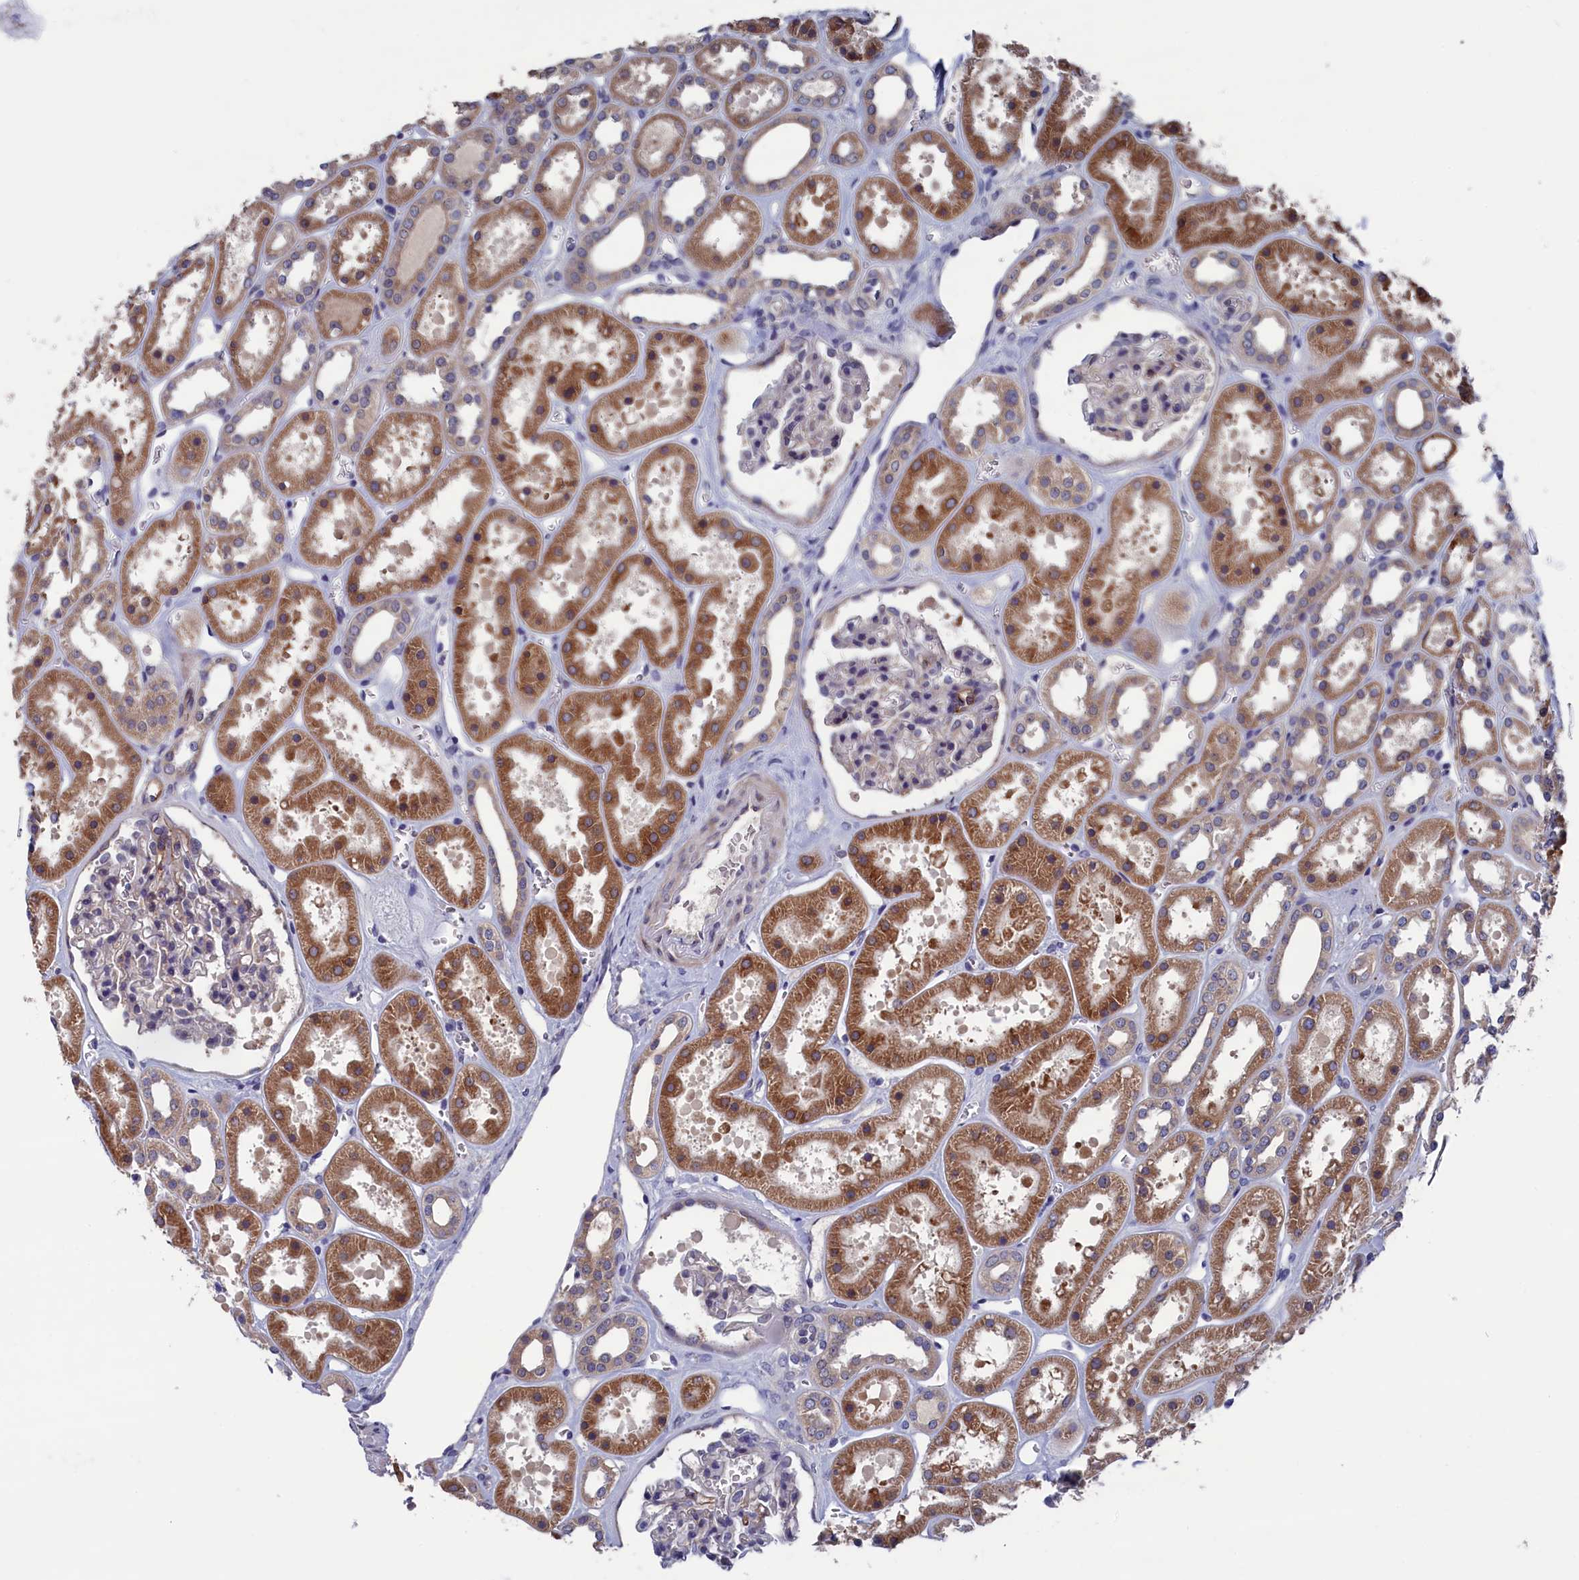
{"staining": {"intensity": "weak", "quantity": "25%-75%", "location": "cytoplasmic/membranous"}, "tissue": "kidney", "cell_type": "Cells in glomeruli", "image_type": "normal", "snomed": [{"axis": "morphology", "description": "Normal tissue, NOS"}, {"axis": "topography", "description": "Kidney"}], "caption": "Immunohistochemistry (IHC) micrograph of unremarkable kidney stained for a protein (brown), which displays low levels of weak cytoplasmic/membranous positivity in about 25%-75% of cells in glomeruli.", "gene": "SPATA13", "patient": {"sex": "female", "age": 41}}